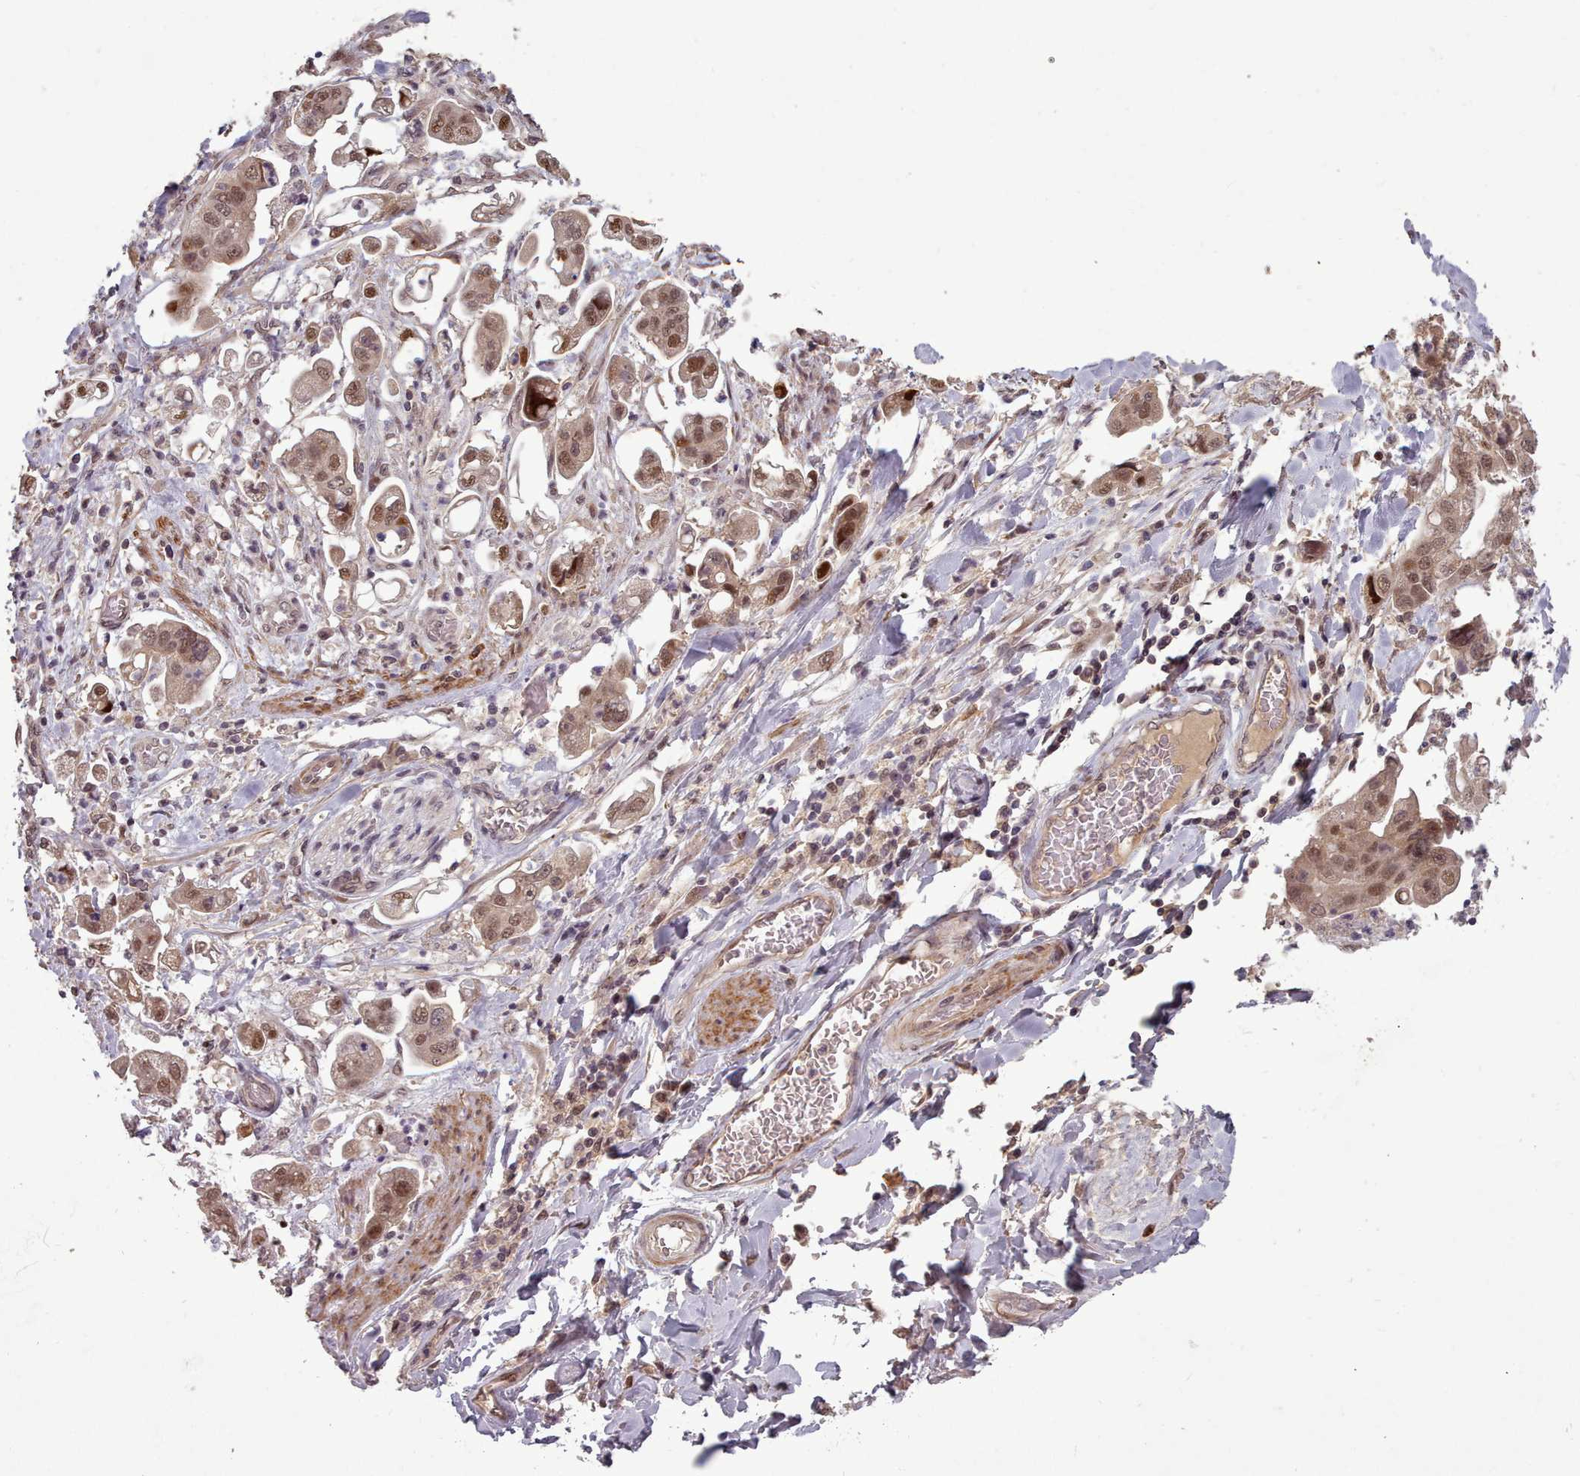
{"staining": {"intensity": "moderate", "quantity": ">75%", "location": "nuclear"}, "tissue": "stomach cancer", "cell_type": "Tumor cells", "image_type": "cancer", "snomed": [{"axis": "morphology", "description": "Adenocarcinoma, NOS"}, {"axis": "topography", "description": "Stomach"}], "caption": "Protein expression analysis of stomach cancer reveals moderate nuclear staining in about >75% of tumor cells.", "gene": "CDC6", "patient": {"sex": "male", "age": 62}}